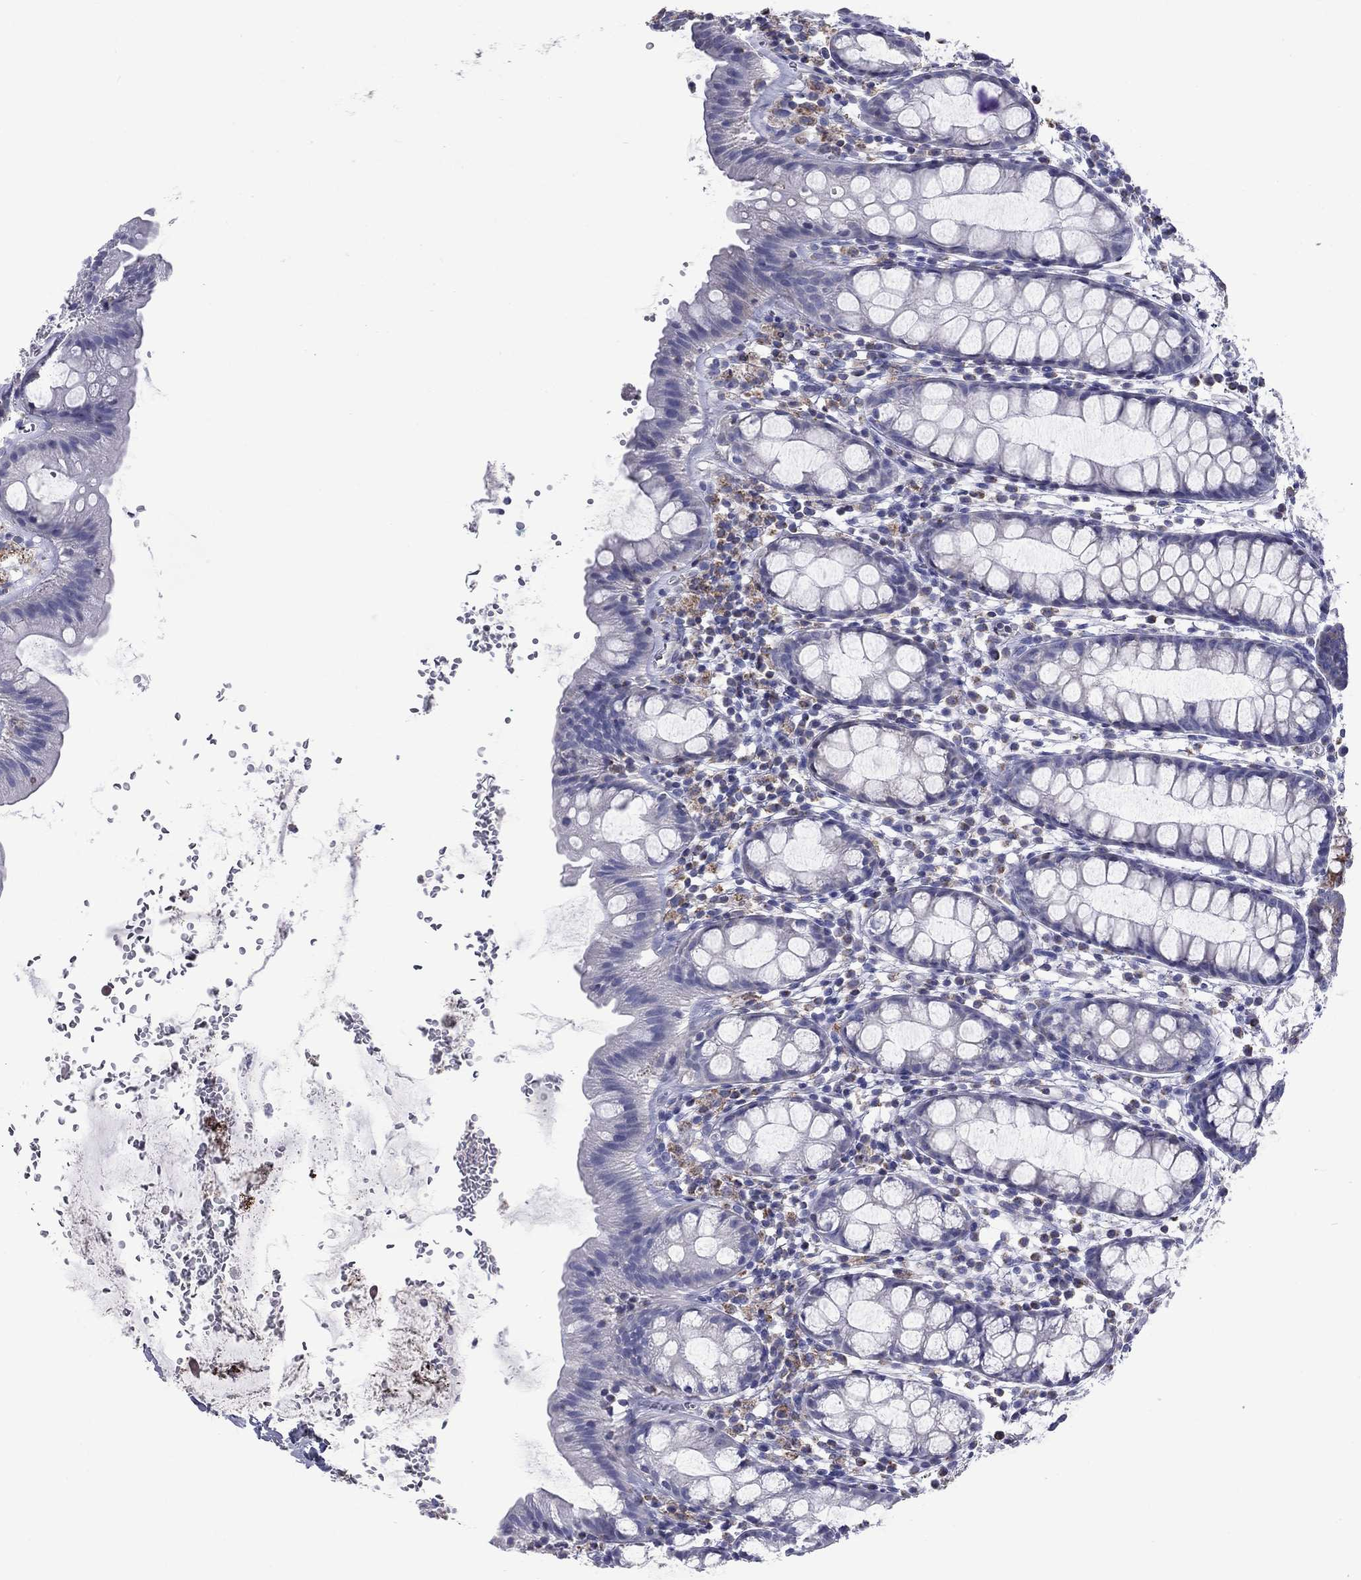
{"staining": {"intensity": "moderate", "quantity": "<25%", "location": "cytoplasmic/membranous"}, "tissue": "rectum", "cell_type": "Glandular cells", "image_type": "normal", "snomed": [{"axis": "morphology", "description": "Normal tissue, NOS"}, {"axis": "topography", "description": "Rectum"}], "caption": "Glandular cells reveal low levels of moderate cytoplasmic/membranous staining in approximately <25% of cells in normal human rectum. Using DAB (brown) and hematoxylin (blue) stains, captured at high magnification using brightfield microscopy.", "gene": "NDUFA4L2", "patient": {"sex": "male", "age": 57}}